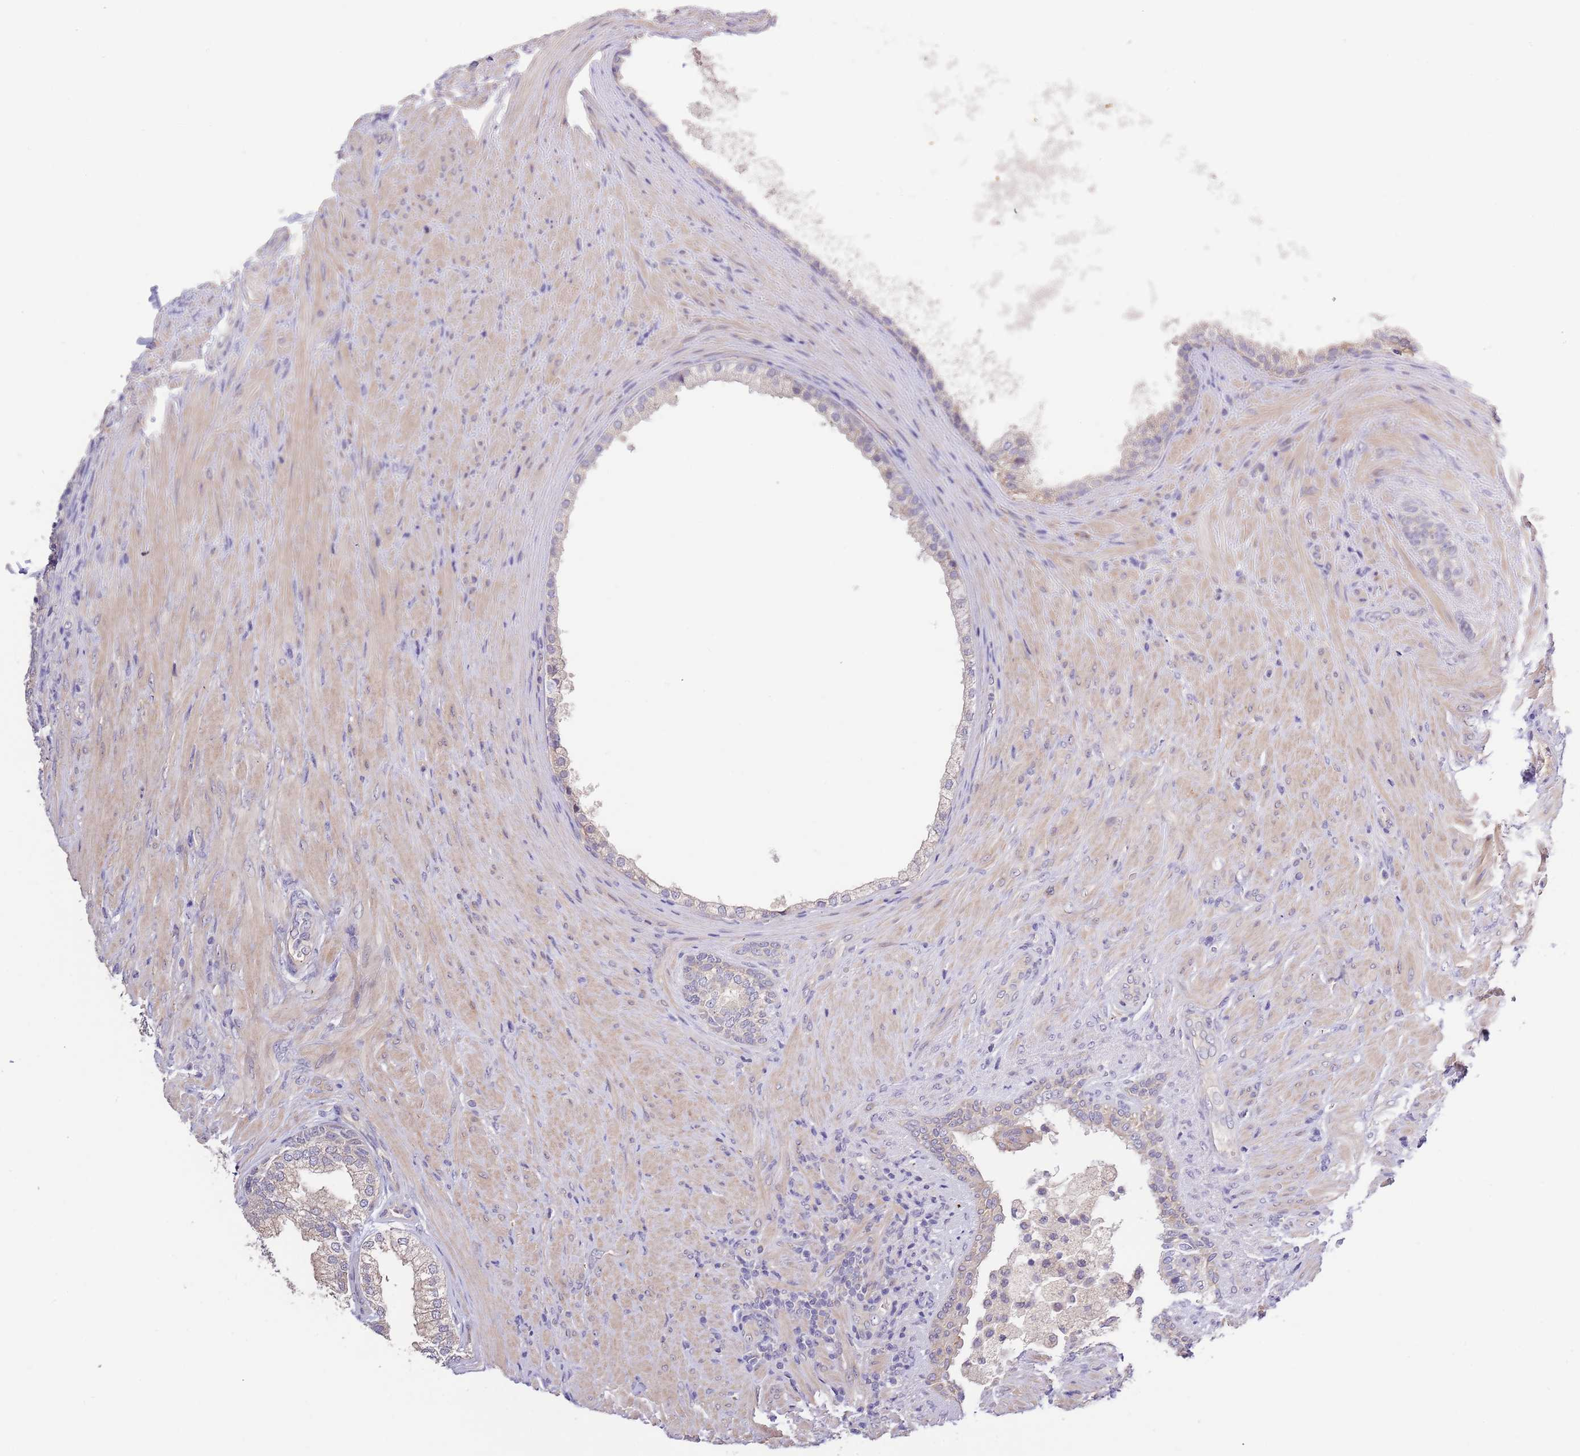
{"staining": {"intensity": "weak", "quantity": "25%-75%", "location": "cytoplasmic/membranous"}, "tissue": "prostate", "cell_type": "Glandular cells", "image_type": "normal", "snomed": [{"axis": "morphology", "description": "Normal tissue, NOS"}, {"axis": "topography", "description": "Prostate"}], "caption": "A micrograph of prostate stained for a protein displays weak cytoplasmic/membranous brown staining in glandular cells. (DAB (3,3'-diaminobenzidine) = brown stain, brightfield microscopy at high magnification).", "gene": "LIPJ", "patient": {"sex": "male", "age": 76}}